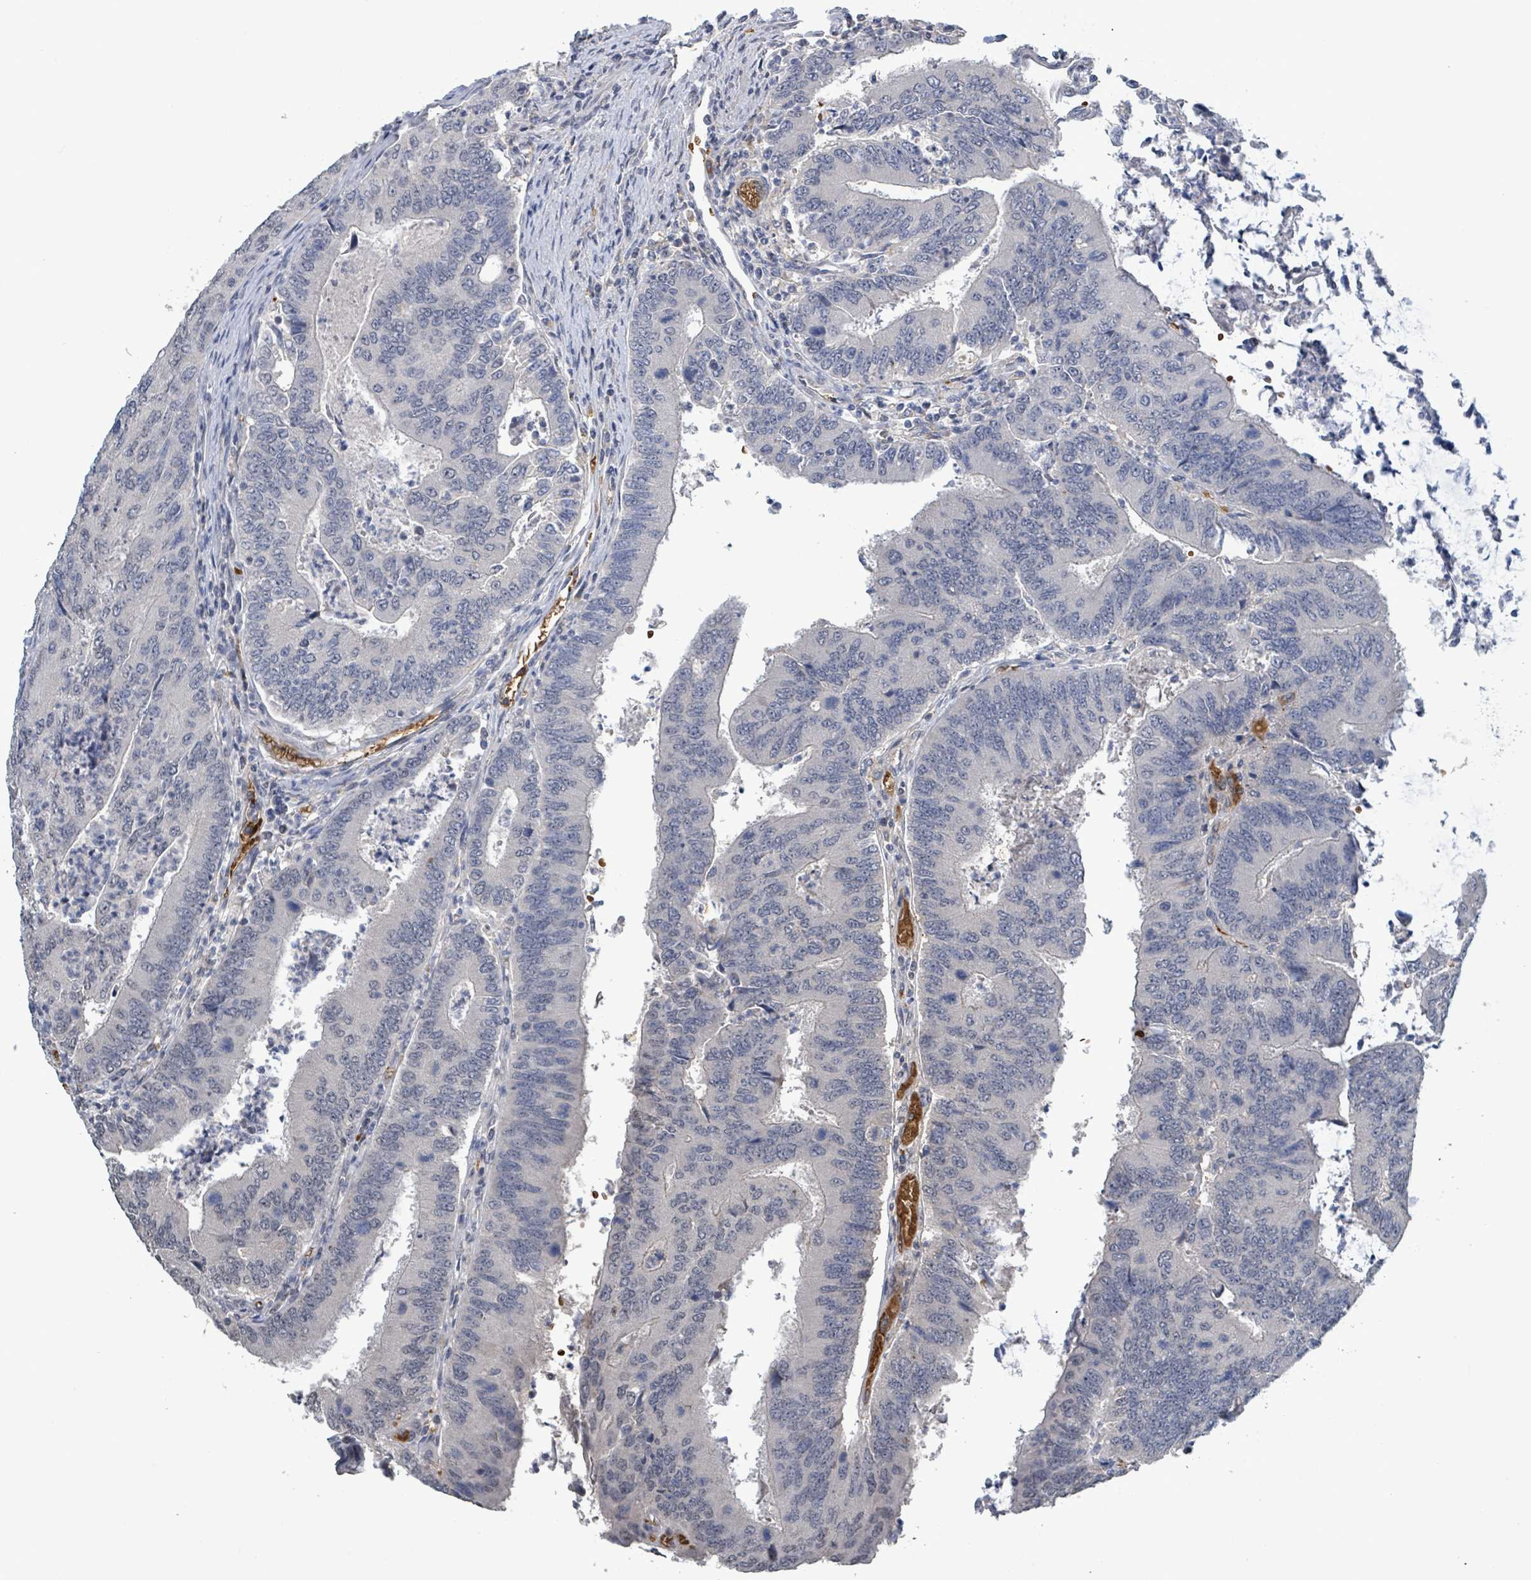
{"staining": {"intensity": "negative", "quantity": "none", "location": "none"}, "tissue": "colorectal cancer", "cell_type": "Tumor cells", "image_type": "cancer", "snomed": [{"axis": "morphology", "description": "Adenocarcinoma, NOS"}, {"axis": "topography", "description": "Colon"}], "caption": "Immunohistochemistry (IHC) image of colorectal cancer (adenocarcinoma) stained for a protein (brown), which shows no expression in tumor cells.", "gene": "SEBOX", "patient": {"sex": "female", "age": 67}}